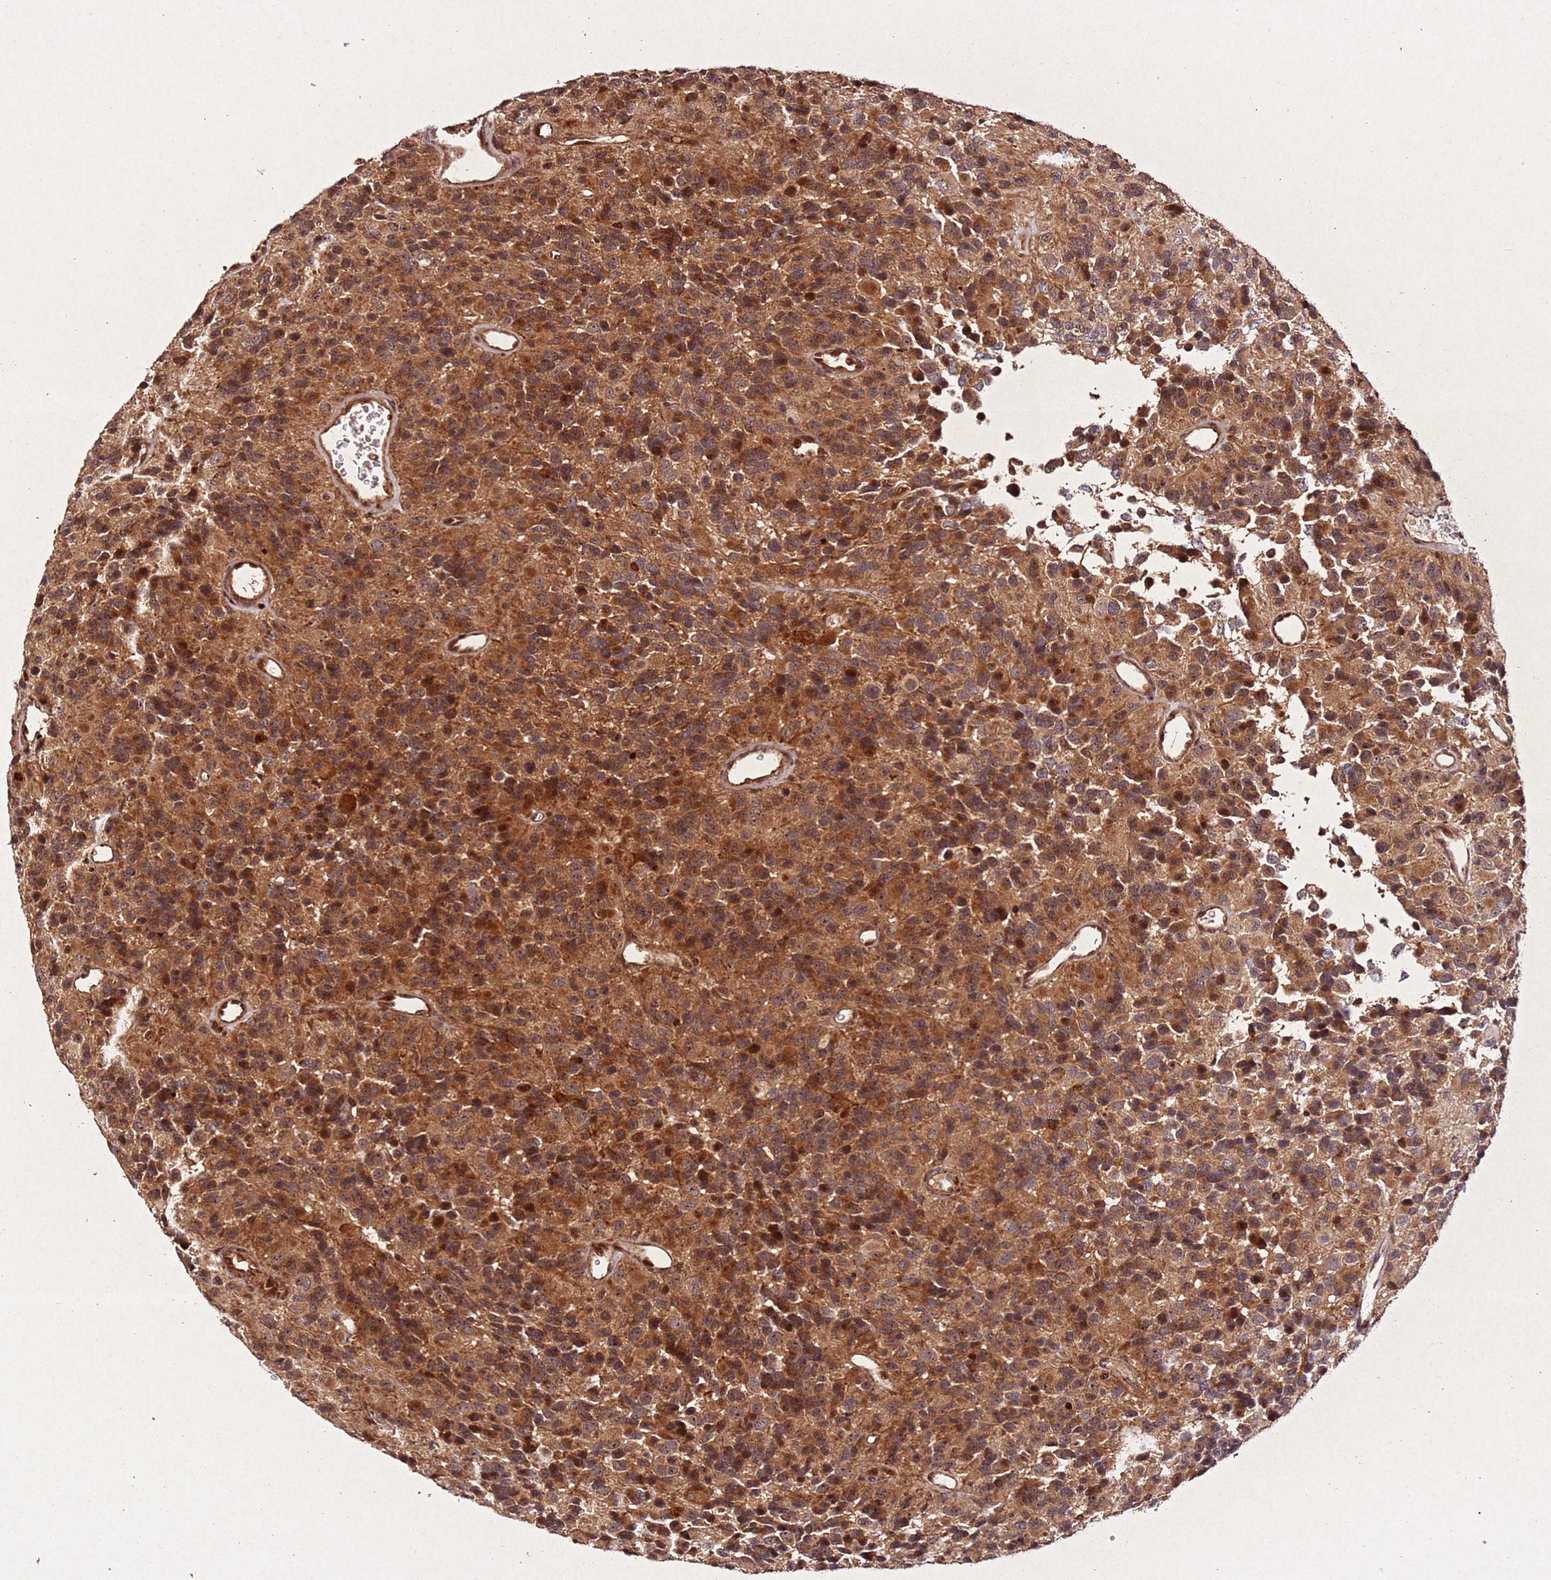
{"staining": {"intensity": "moderate", "quantity": ">75%", "location": "cytoplasmic/membranous"}, "tissue": "glioma", "cell_type": "Tumor cells", "image_type": "cancer", "snomed": [{"axis": "morphology", "description": "Glioma, malignant, High grade"}, {"axis": "topography", "description": "Brain"}], "caption": "Immunohistochemistry (IHC) of human malignant high-grade glioma demonstrates medium levels of moderate cytoplasmic/membranous expression in approximately >75% of tumor cells.", "gene": "PTMA", "patient": {"sex": "male", "age": 77}}